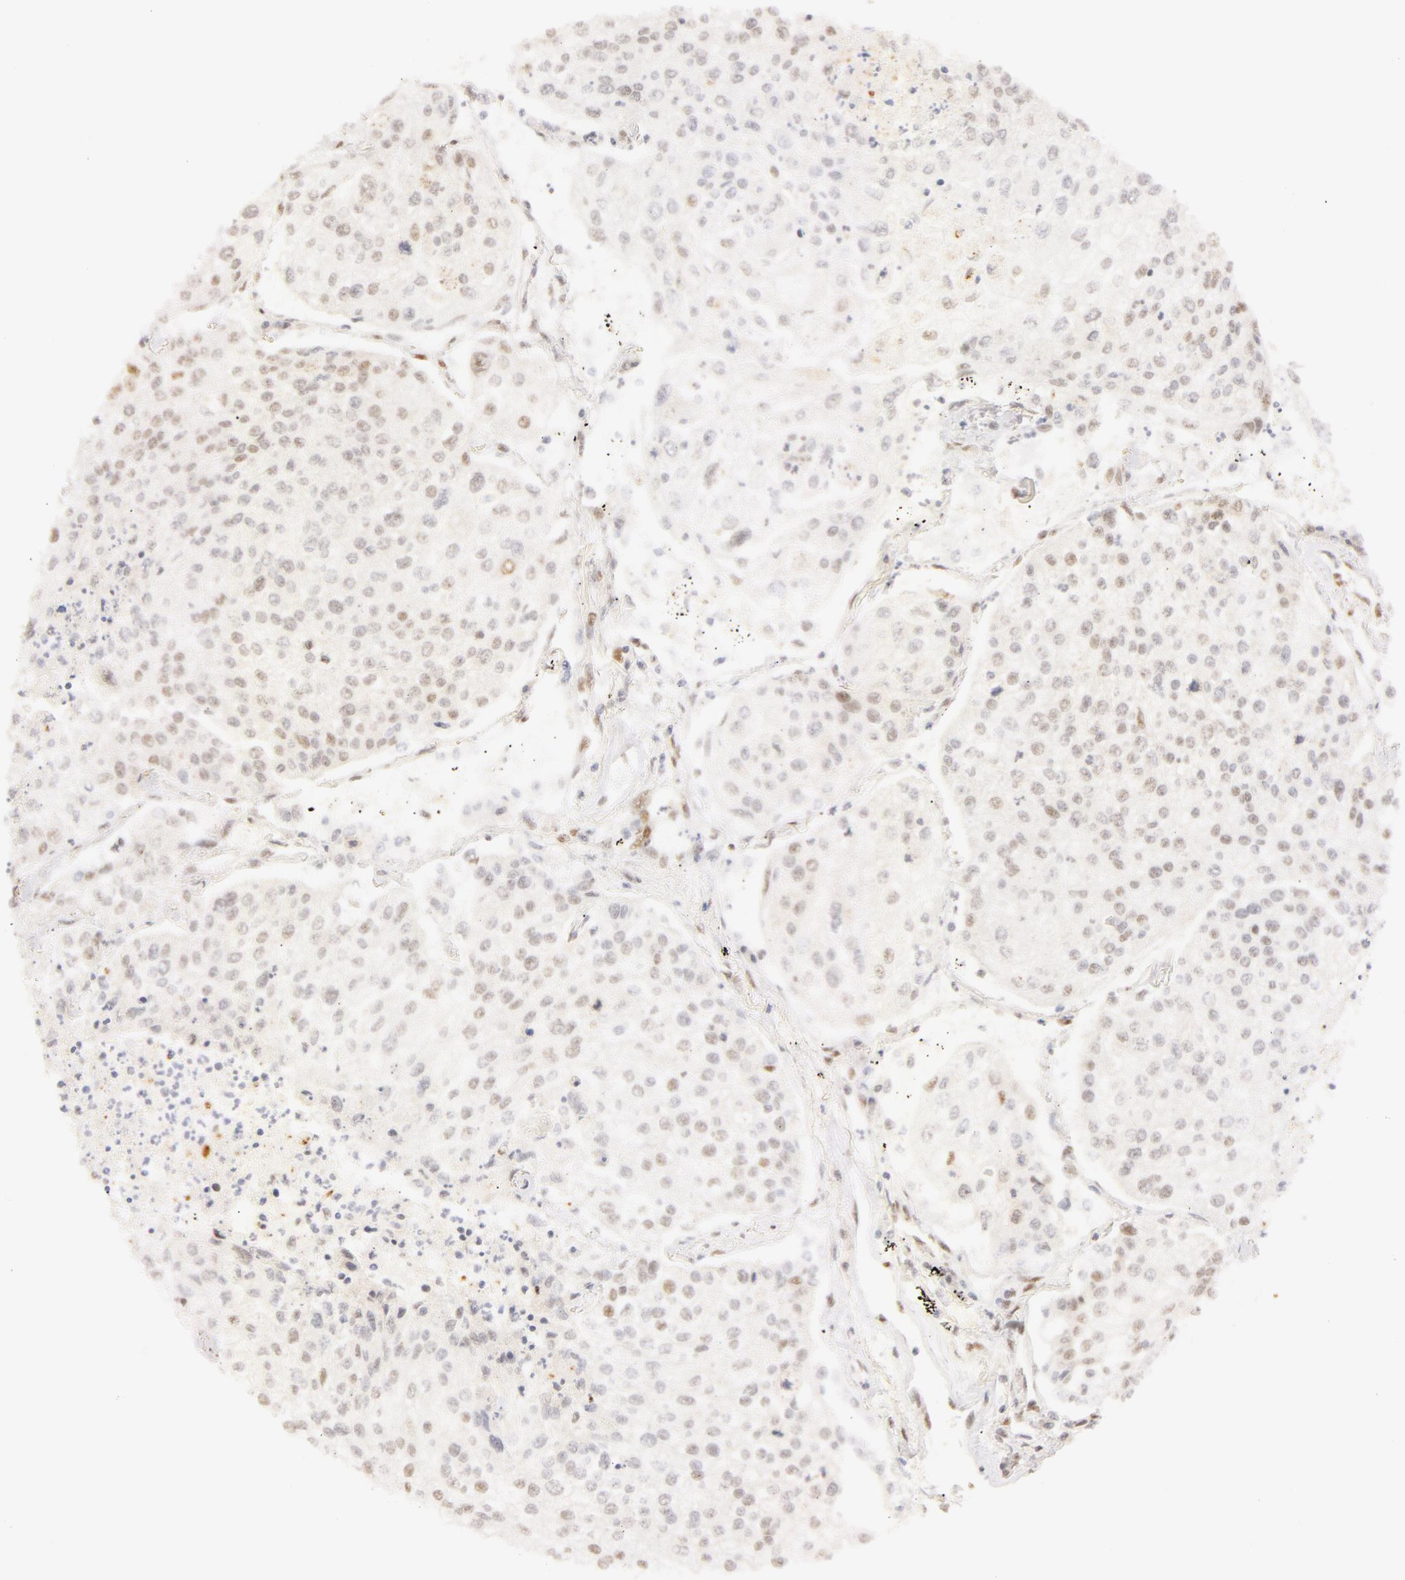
{"staining": {"intensity": "weak", "quantity": "<25%", "location": "nuclear"}, "tissue": "lung cancer", "cell_type": "Tumor cells", "image_type": "cancer", "snomed": [{"axis": "morphology", "description": "Squamous cell carcinoma, NOS"}, {"axis": "topography", "description": "Lung"}], "caption": "This is an immunohistochemistry histopathology image of human lung cancer. There is no expression in tumor cells.", "gene": "RBM39", "patient": {"sex": "male", "age": 75}}